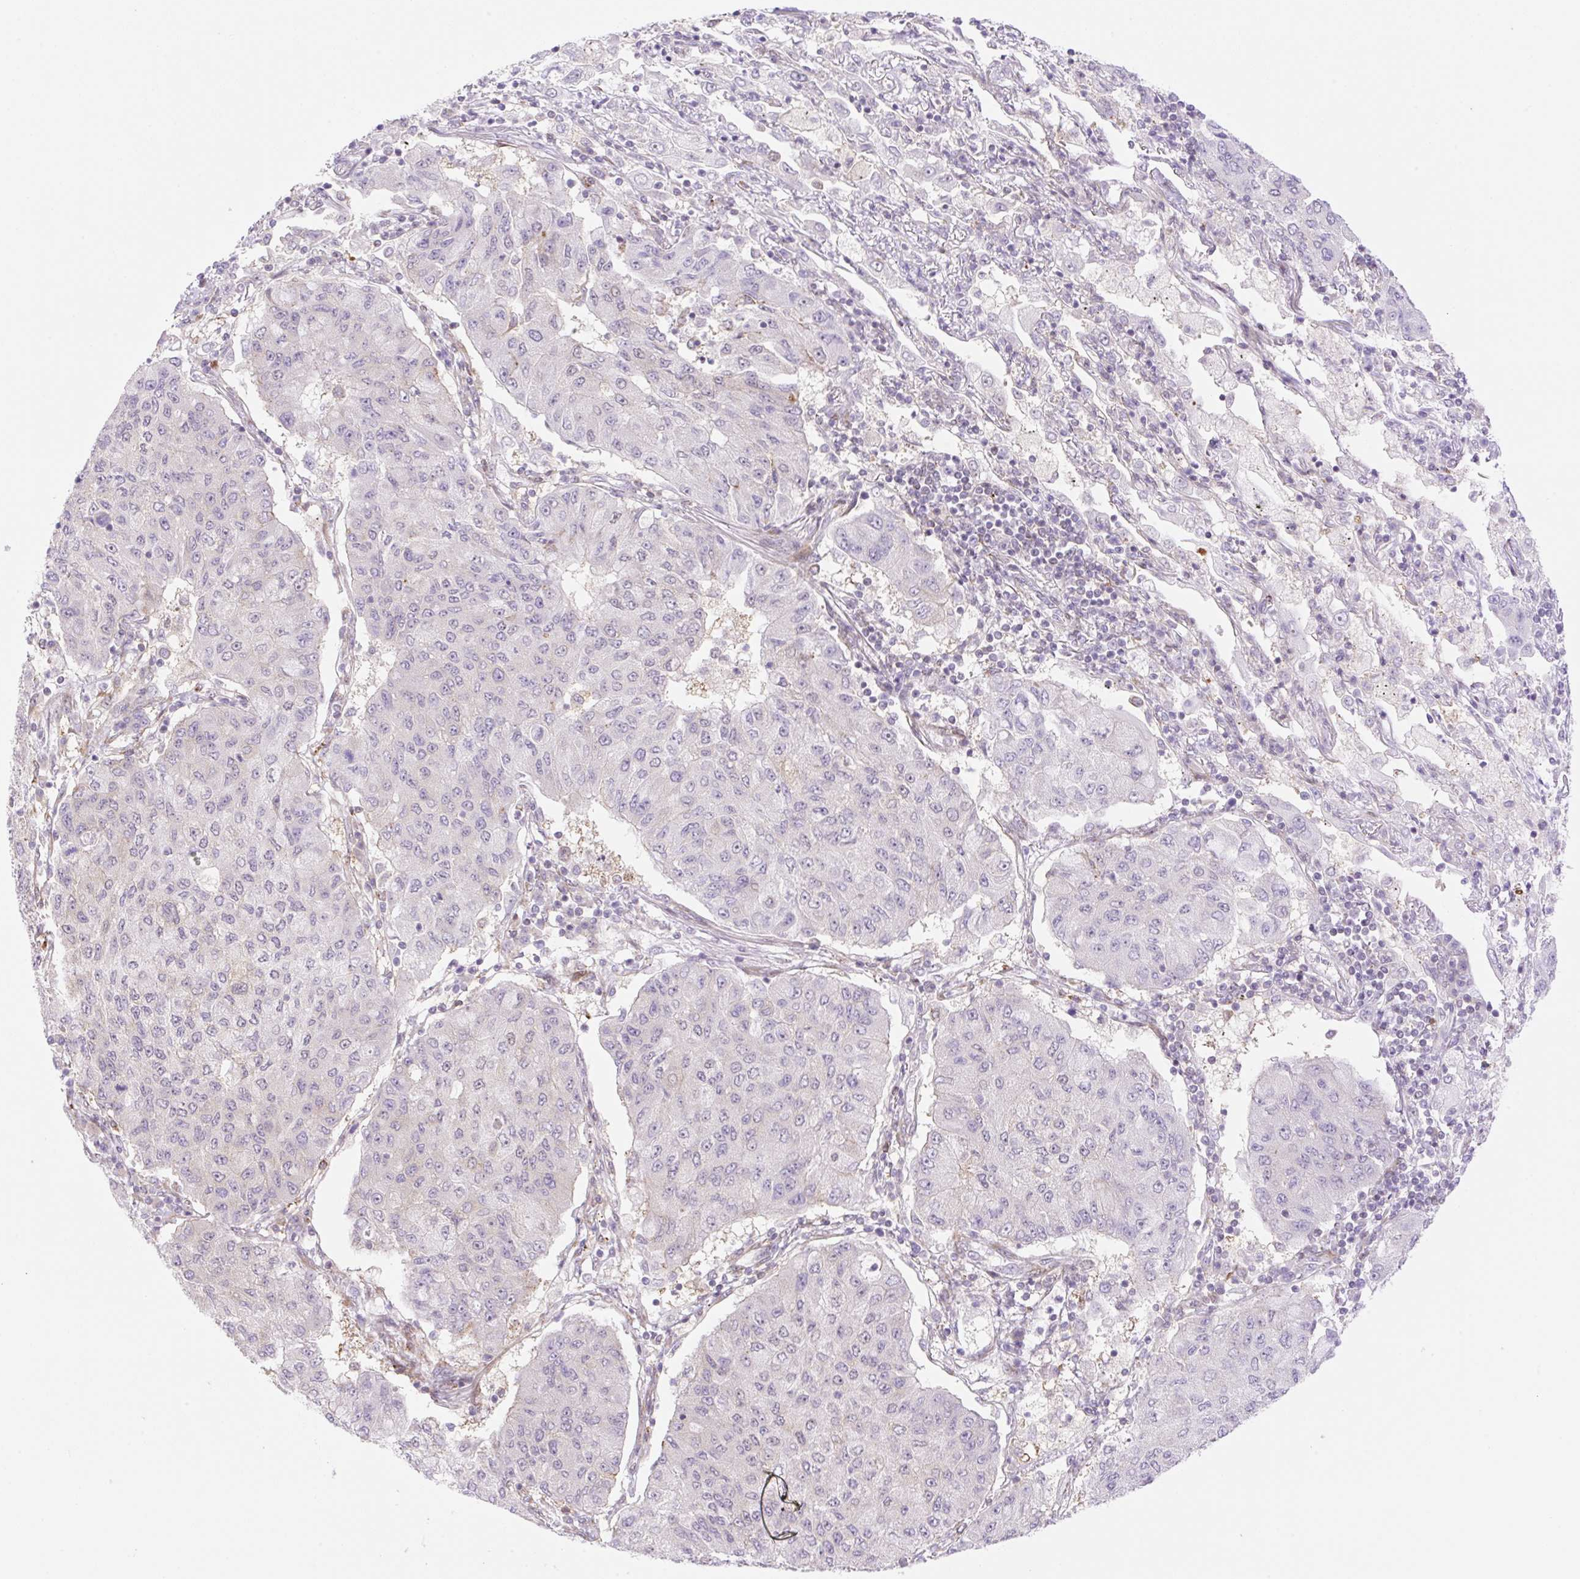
{"staining": {"intensity": "negative", "quantity": "none", "location": "none"}, "tissue": "lung cancer", "cell_type": "Tumor cells", "image_type": "cancer", "snomed": [{"axis": "morphology", "description": "Squamous cell carcinoma, NOS"}, {"axis": "topography", "description": "Lung"}], "caption": "A high-resolution photomicrograph shows IHC staining of lung cancer, which shows no significant positivity in tumor cells. (DAB (3,3'-diaminobenzidine) IHC, high magnification).", "gene": "ZFP41", "patient": {"sex": "male", "age": 74}}